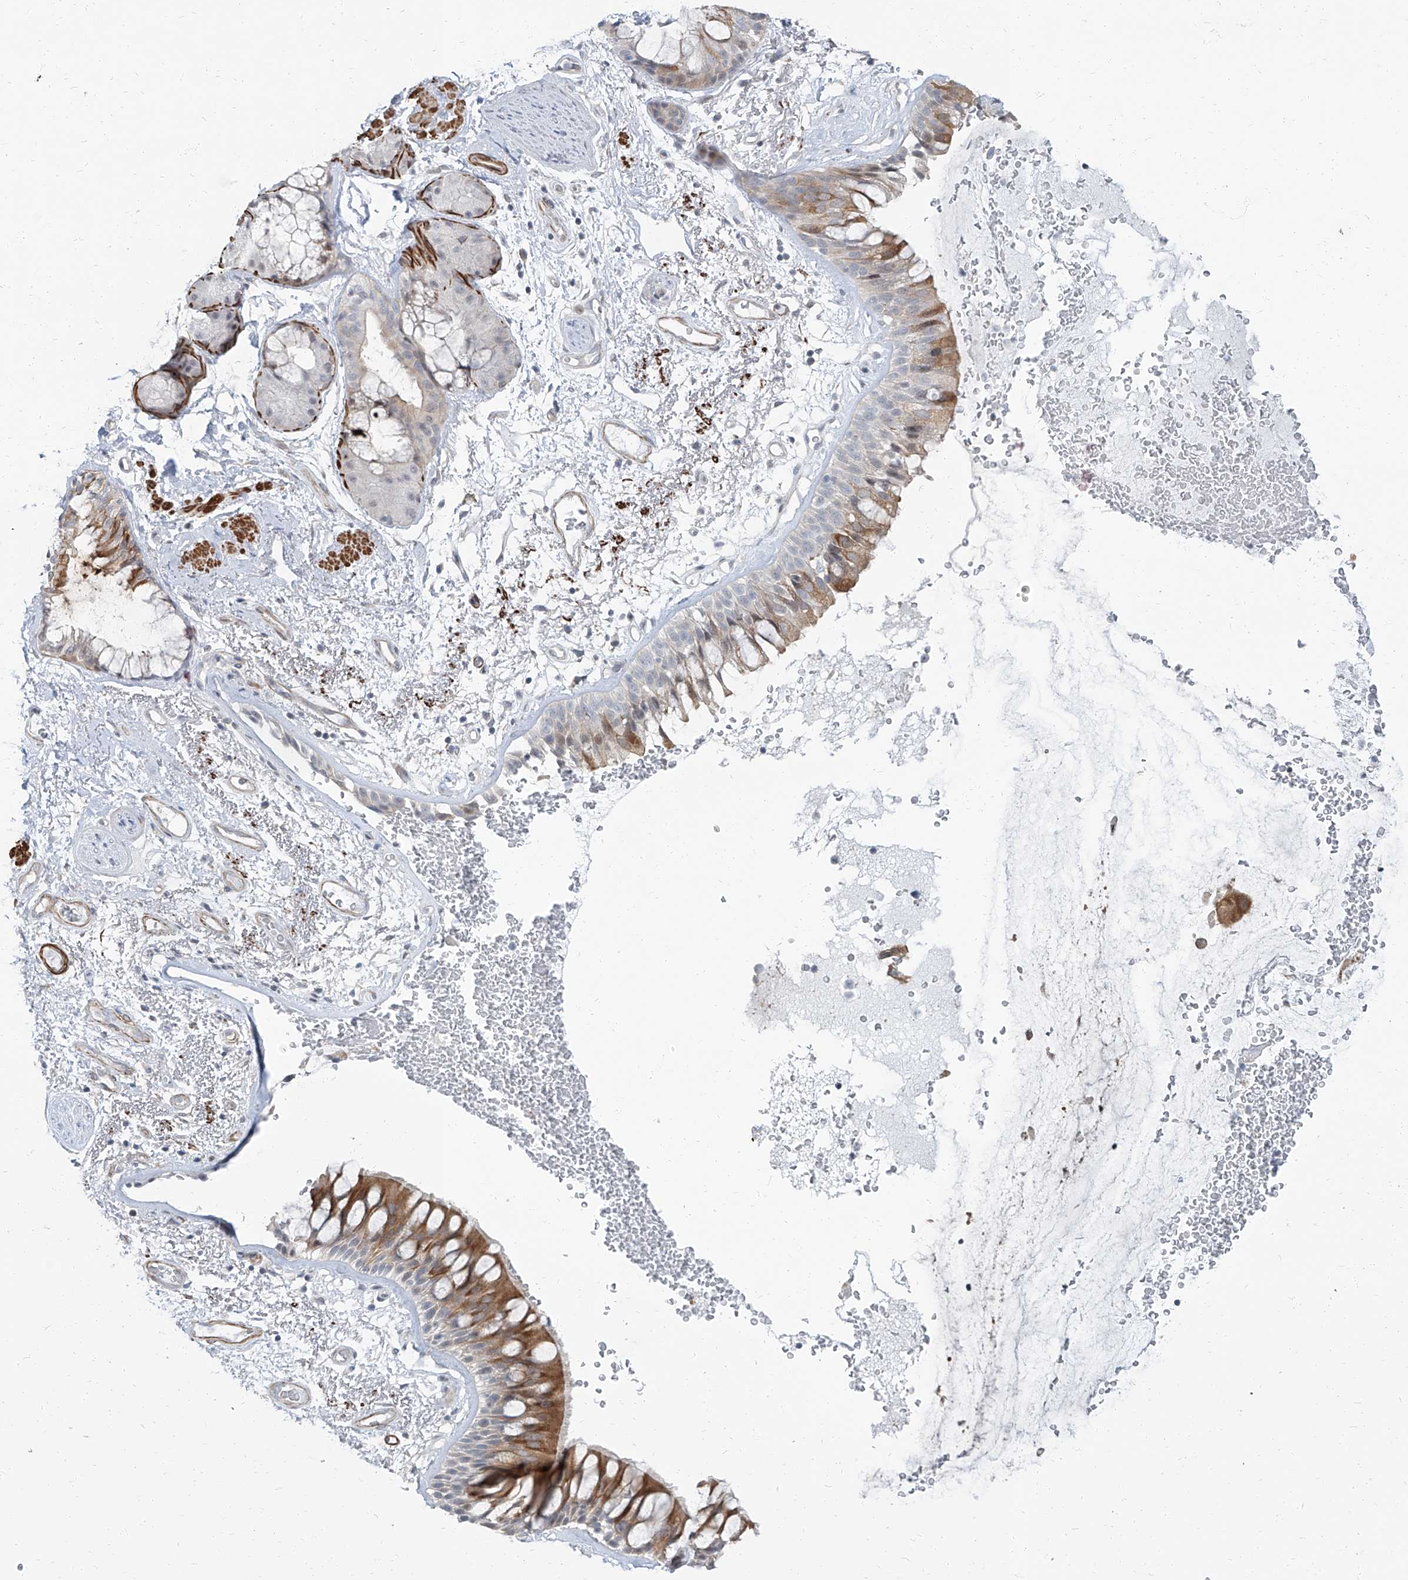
{"staining": {"intensity": "moderate", "quantity": ">75%", "location": "cytoplasmic/membranous"}, "tissue": "bronchus", "cell_type": "Respiratory epithelial cells", "image_type": "normal", "snomed": [{"axis": "morphology", "description": "Normal tissue, NOS"}, {"axis": "morphology", "description": "Squamous cell carcinoma, NOS"}, {"axis": "topography", "description": "Lymph node"}, {"axis": "topography", "description": "Bronchus"}, {"axis": "topography", "description": "Lung"}], "caption": "IHC (DAB (3,3'-diaminobenzidine)) staining of unremarkable bronchus shows moderate cytoplasmic/membranous protein staining in about >75% of respiratory epithelial cells.", "gene": "TXLNB", "patient": {"sex": "male", "age": 66}}